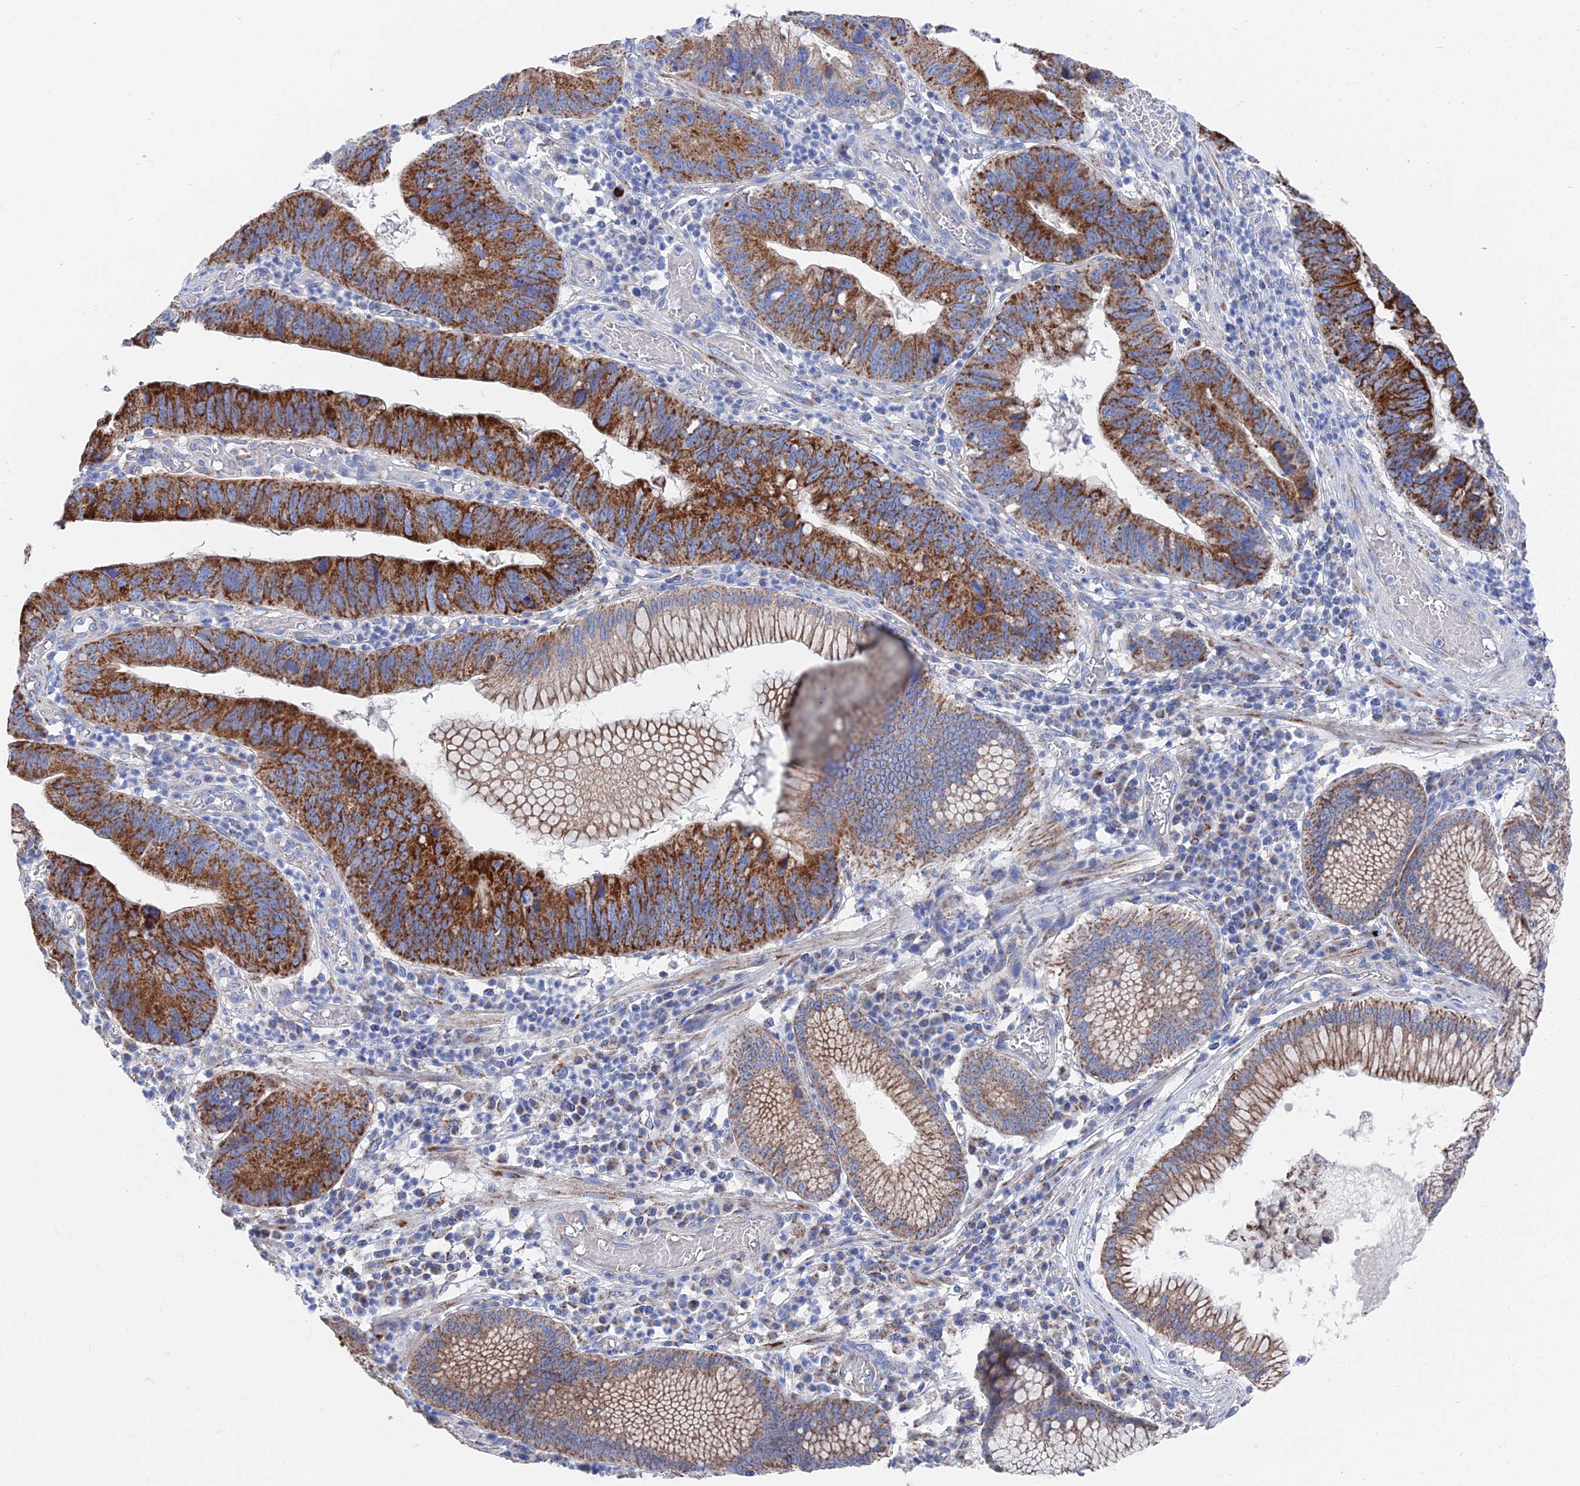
{"staining": {"intensity": "strong", "quantity": ">75%", "location": "cytoplasmic/membranous"}, "tissue": "stomach cancer", "cell_type": "Tumor cells", "image_type": "cancer", "snomed": [{"axis": "morphology", "description": "Adenocarcinoma, NOS"}, {"axis": "topography", "description": "Stomach"}], "caption": "IHC of human stomach adenocarcinoma reveals high levels of strong cytoplasmic/membranous expression in approximately >75% of tumor cells. (DAB (3,3'-diaminobenzidine) = brown stain, brightfield microscopy at high magnification).", "gene": "IFT80", "patient": {"sex": "male", "age": 59}}